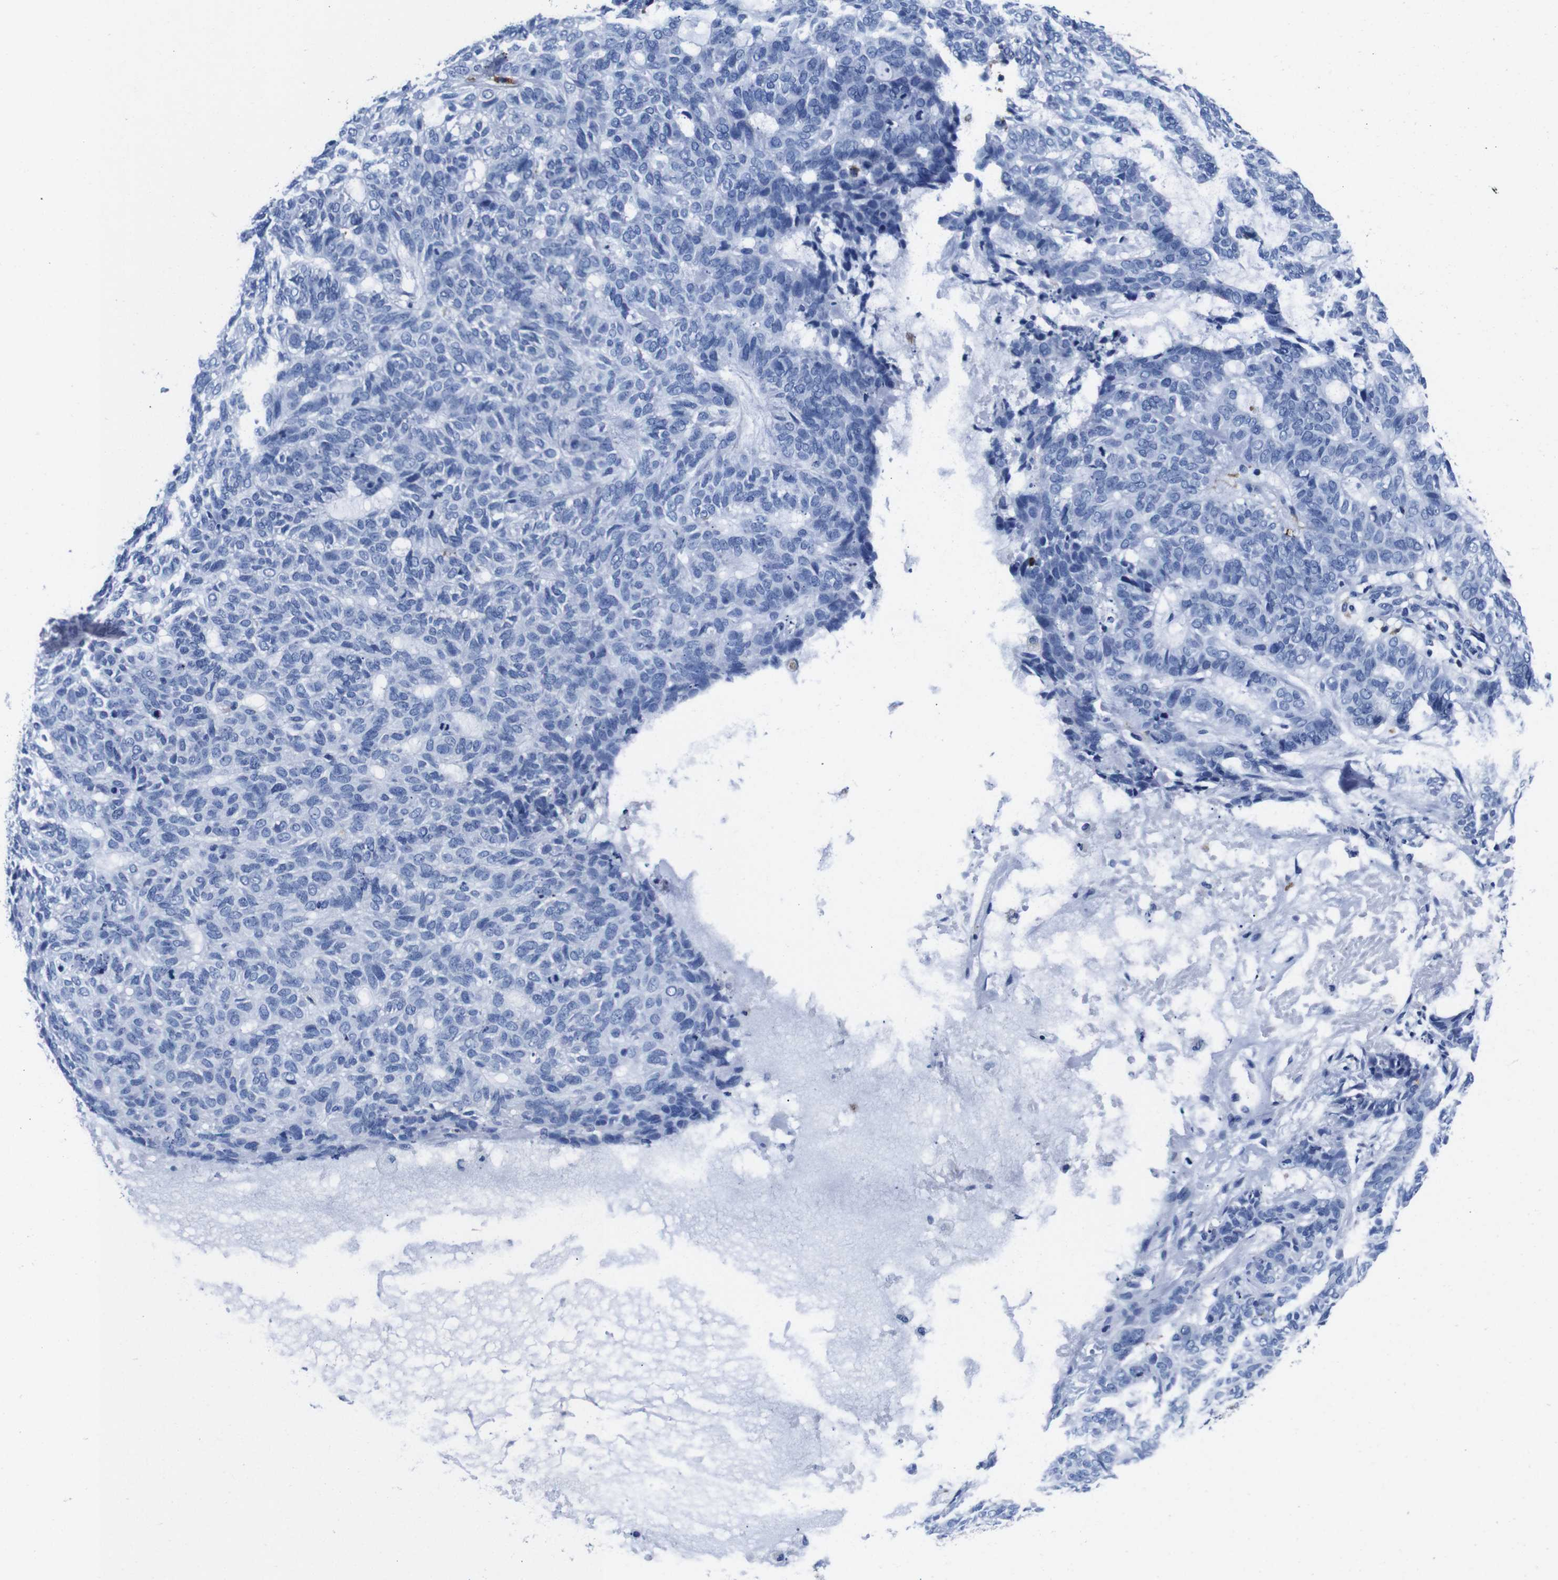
{"staining": {"intensity": "negative", "quantity": "none", "location": "none"}, "tissue": "skin cancer", "cell_type": "Tumor cells", "image_type": "cancer", "snomed": [{"axis": "morphology", "description": "Basal cell carcinoma"}, {"axis": "topography", "description": "Skin"}], "caption": "Protein analysis of skin cancer (basal cell carcinoma) exhibits no significant expression in tumor cells.", "gene": "HLA-DMB", "patient": {"sex": "male", "age": 87}}